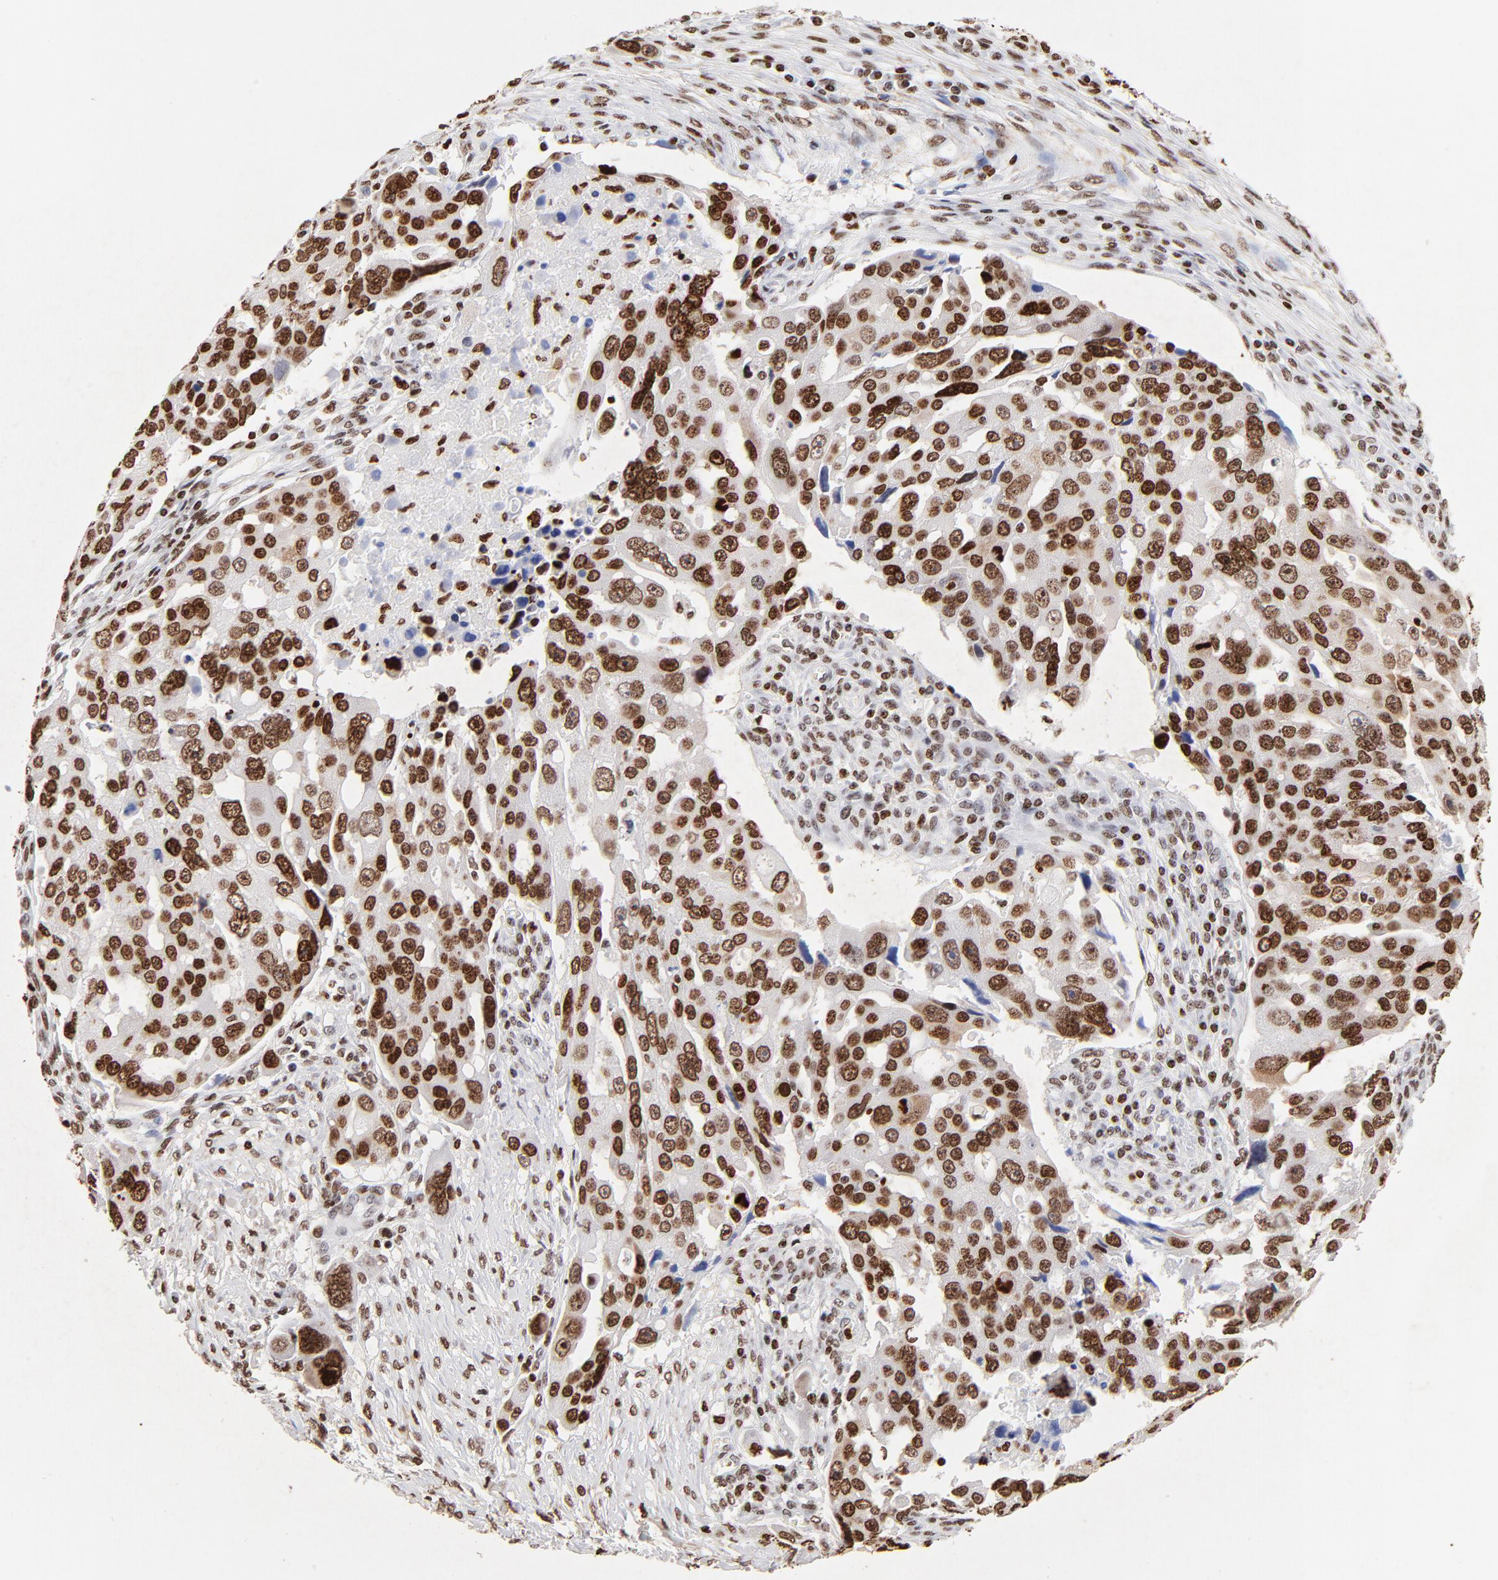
{"staining": {"intensity": "strong", "quantity": ">75%", "location": "nuclear"}, "tissue": "ovarian cancer", "cell_type": "Tumor cells", "image_type": "cancer", "snomed": [{"axis": "morphology", "description": "Carcinoma, endometroid"}, {"axis": "topography", "description": "Ovary"}], "caption": "Ovarian cancer stained with a brown dye shows strong nuclear positive positivity in about >75% of tumor cells.", "gene": "FBH1", "patient": {"sex": "female", "age": 75}}